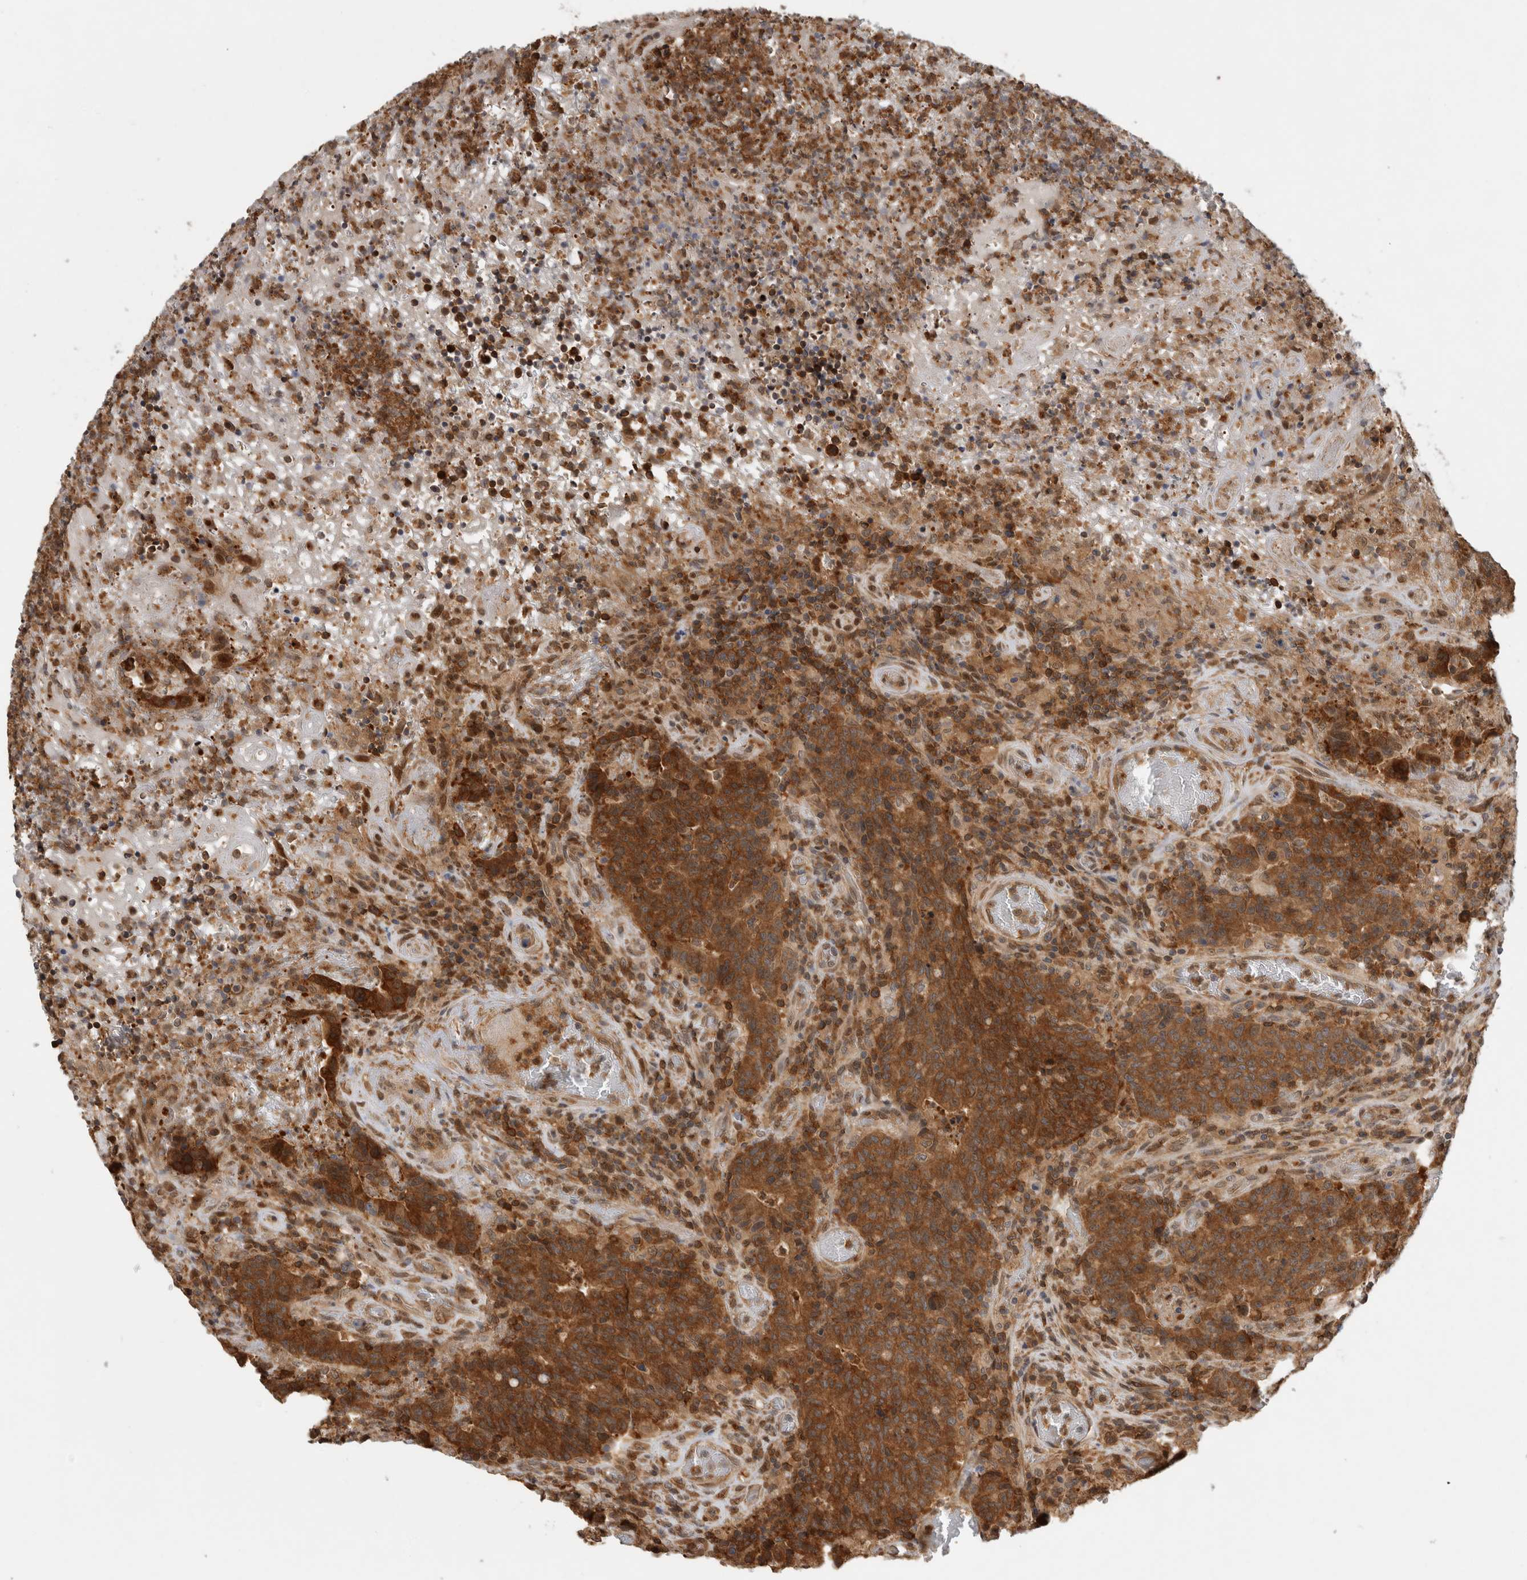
{"staining": {"intensity": "strong", "quantity": ">75%", "location": "cytoplasmic/membranous"}, "tissue": "colorectal cancer", "cell_type": "Tumor cells", "image_type": "cancer", "snomed": [{"axis": "morphology", "description": "Adenocarcinoma, NOS"}, {"axis": "topography", "description": "Colon"}], "caption": "An immunohistochemistry micrograph of tumor tissue is shown. Protein staining in brown highlights strong cytoplasmic/membranous positivity in colorectal cancer within tumor cells. The staining was performed using DAB to visualize the protein expression in brown, while the nuclei were stained in blue with hematoxylin (Magnification: 20x).", "gene": "ASTN2", "patient": {"sex": "female", "age": 75}}